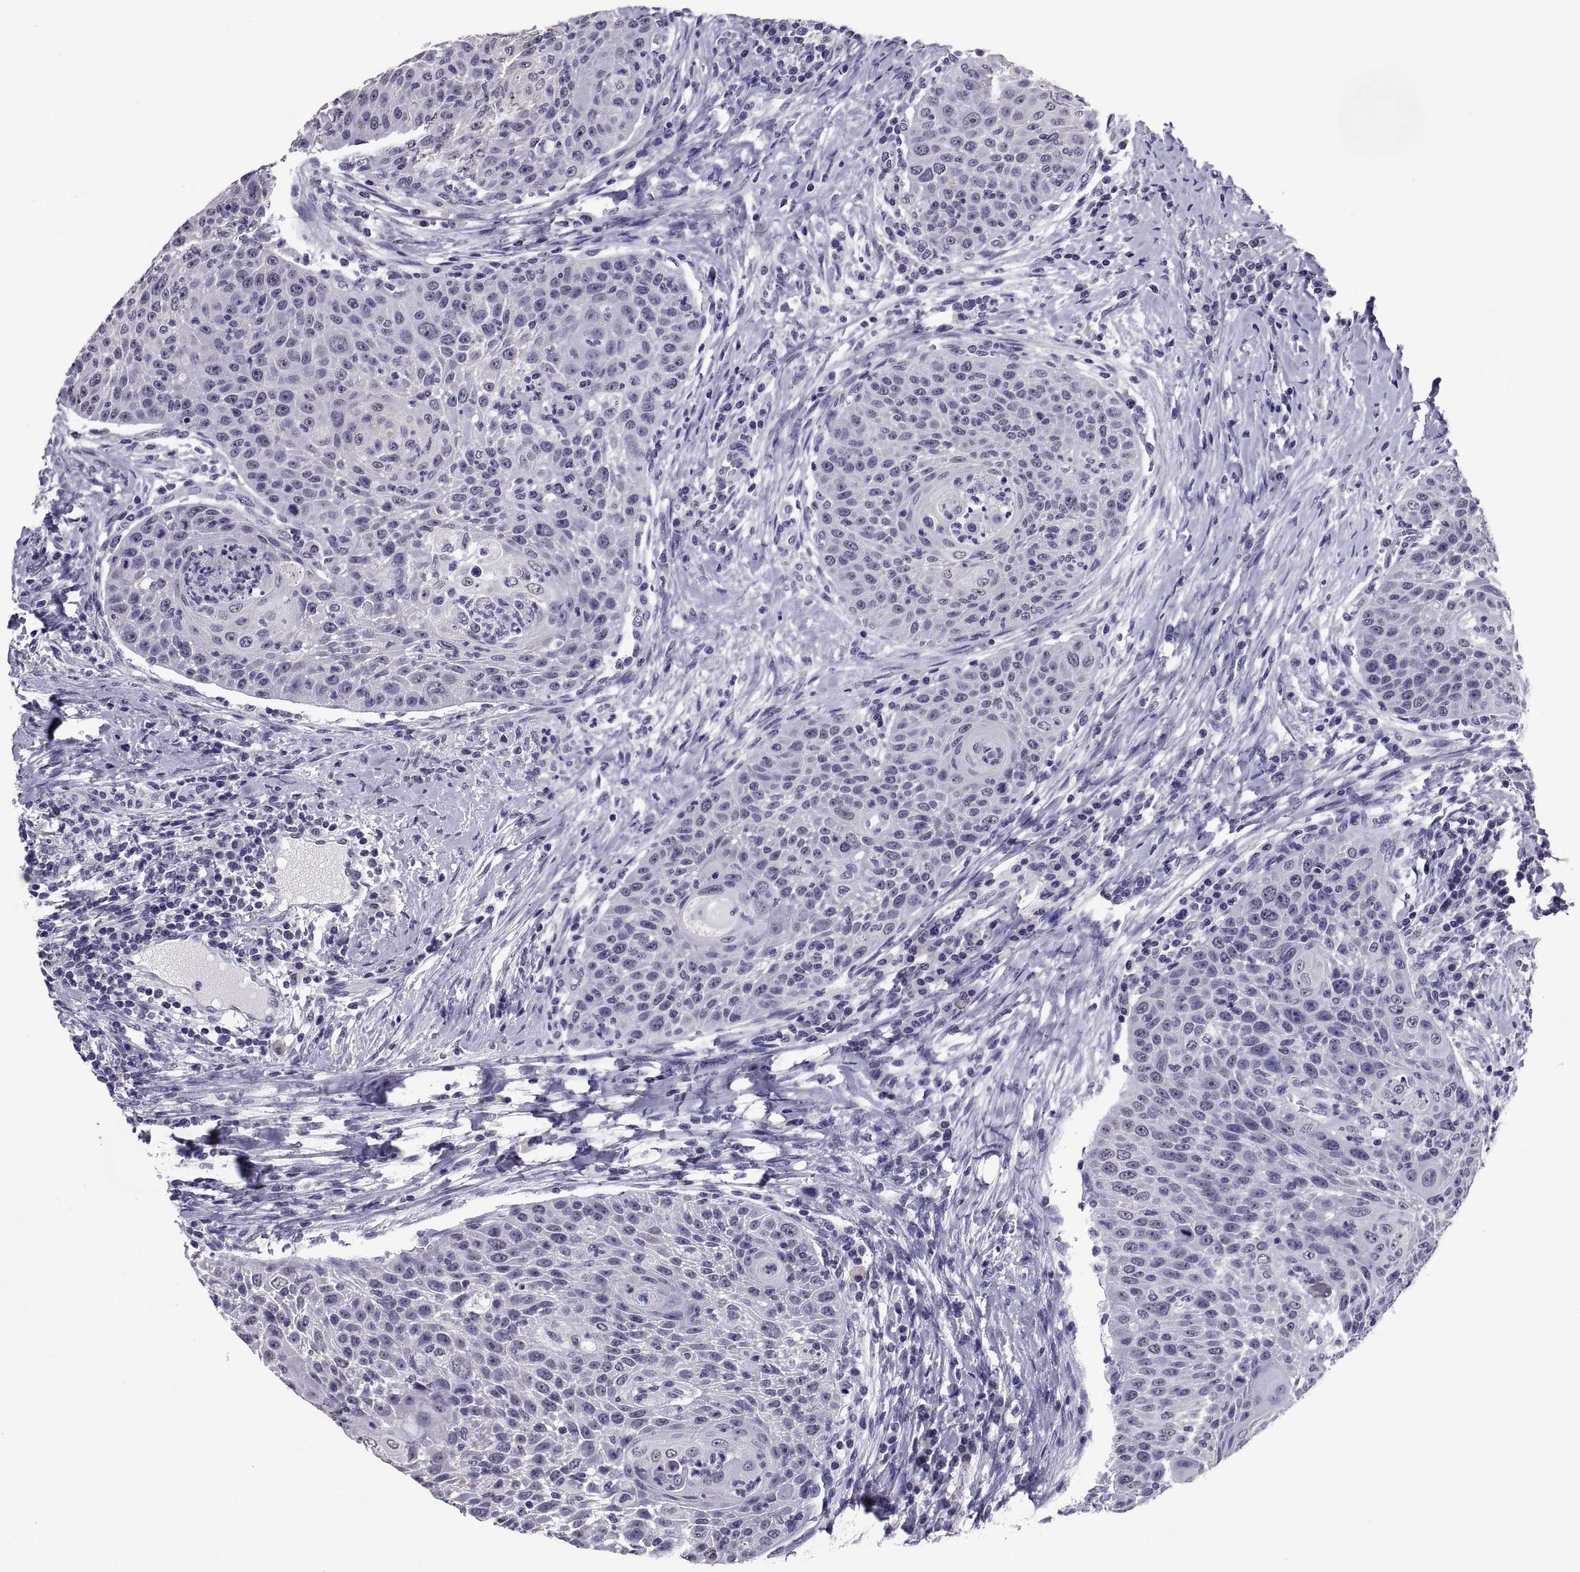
{"staining": {"intensity": "negative", "quantity": "none", "location": "none"}, "tissue": "head and neck cancer", "cell_type": "Tumor cells", "image_type": "cancer", "snomed": [{"axis": "morphology", "description": "Squamous cell carcinoma, NOS"}, {"axis": "topography", "description": "Head-Neck"}], "caption": "Immunohistochemistry (IHC) micrograph of neoplastic tissue: human head and neck cancer (squamous cell carcinoma) stained with DAB displays no significant protein staining in tumor cells.", "gene": "TGFBR3L", "patient": {"sex": "male", "age": 69}}